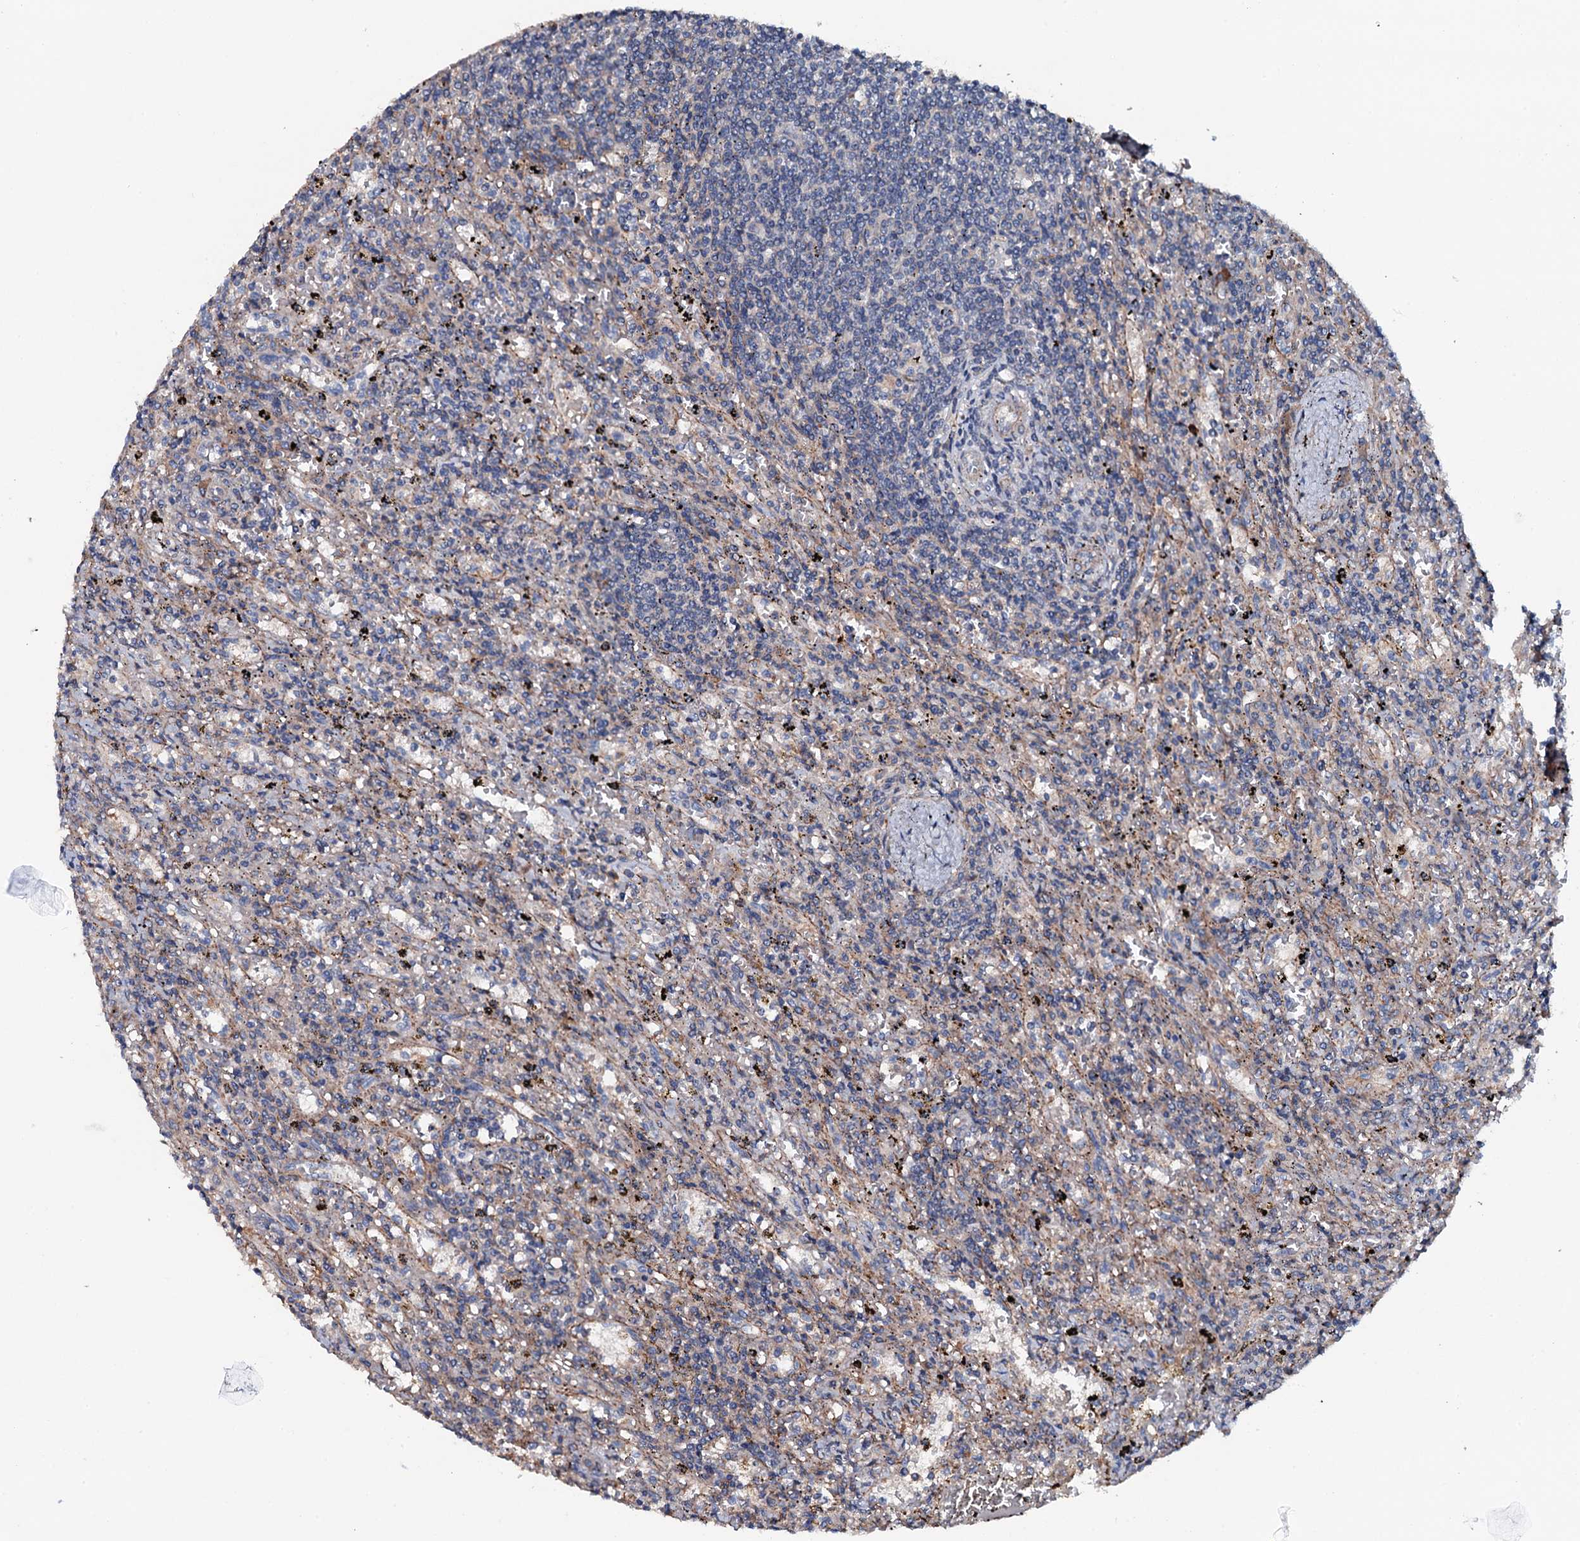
{"staining": {"intensity": "negative", "quantity": "none", "location": "none"}, "tissue": "lymphoma", "cell_type": "Tumor cells", "image_type": "cancer", "snomed": [{"axis": "morphology", "description": "Malignant lymphoma, non-Hodgkin's type, Low grade"}, {"axis": "topography", "description": "Spleen"}], "caption": "Immunohistochemistry of human lymphoma demonstrates no expression in tumor cells.", "gene": "NEK1", "patient": {"sex": "male", "age": 76}}